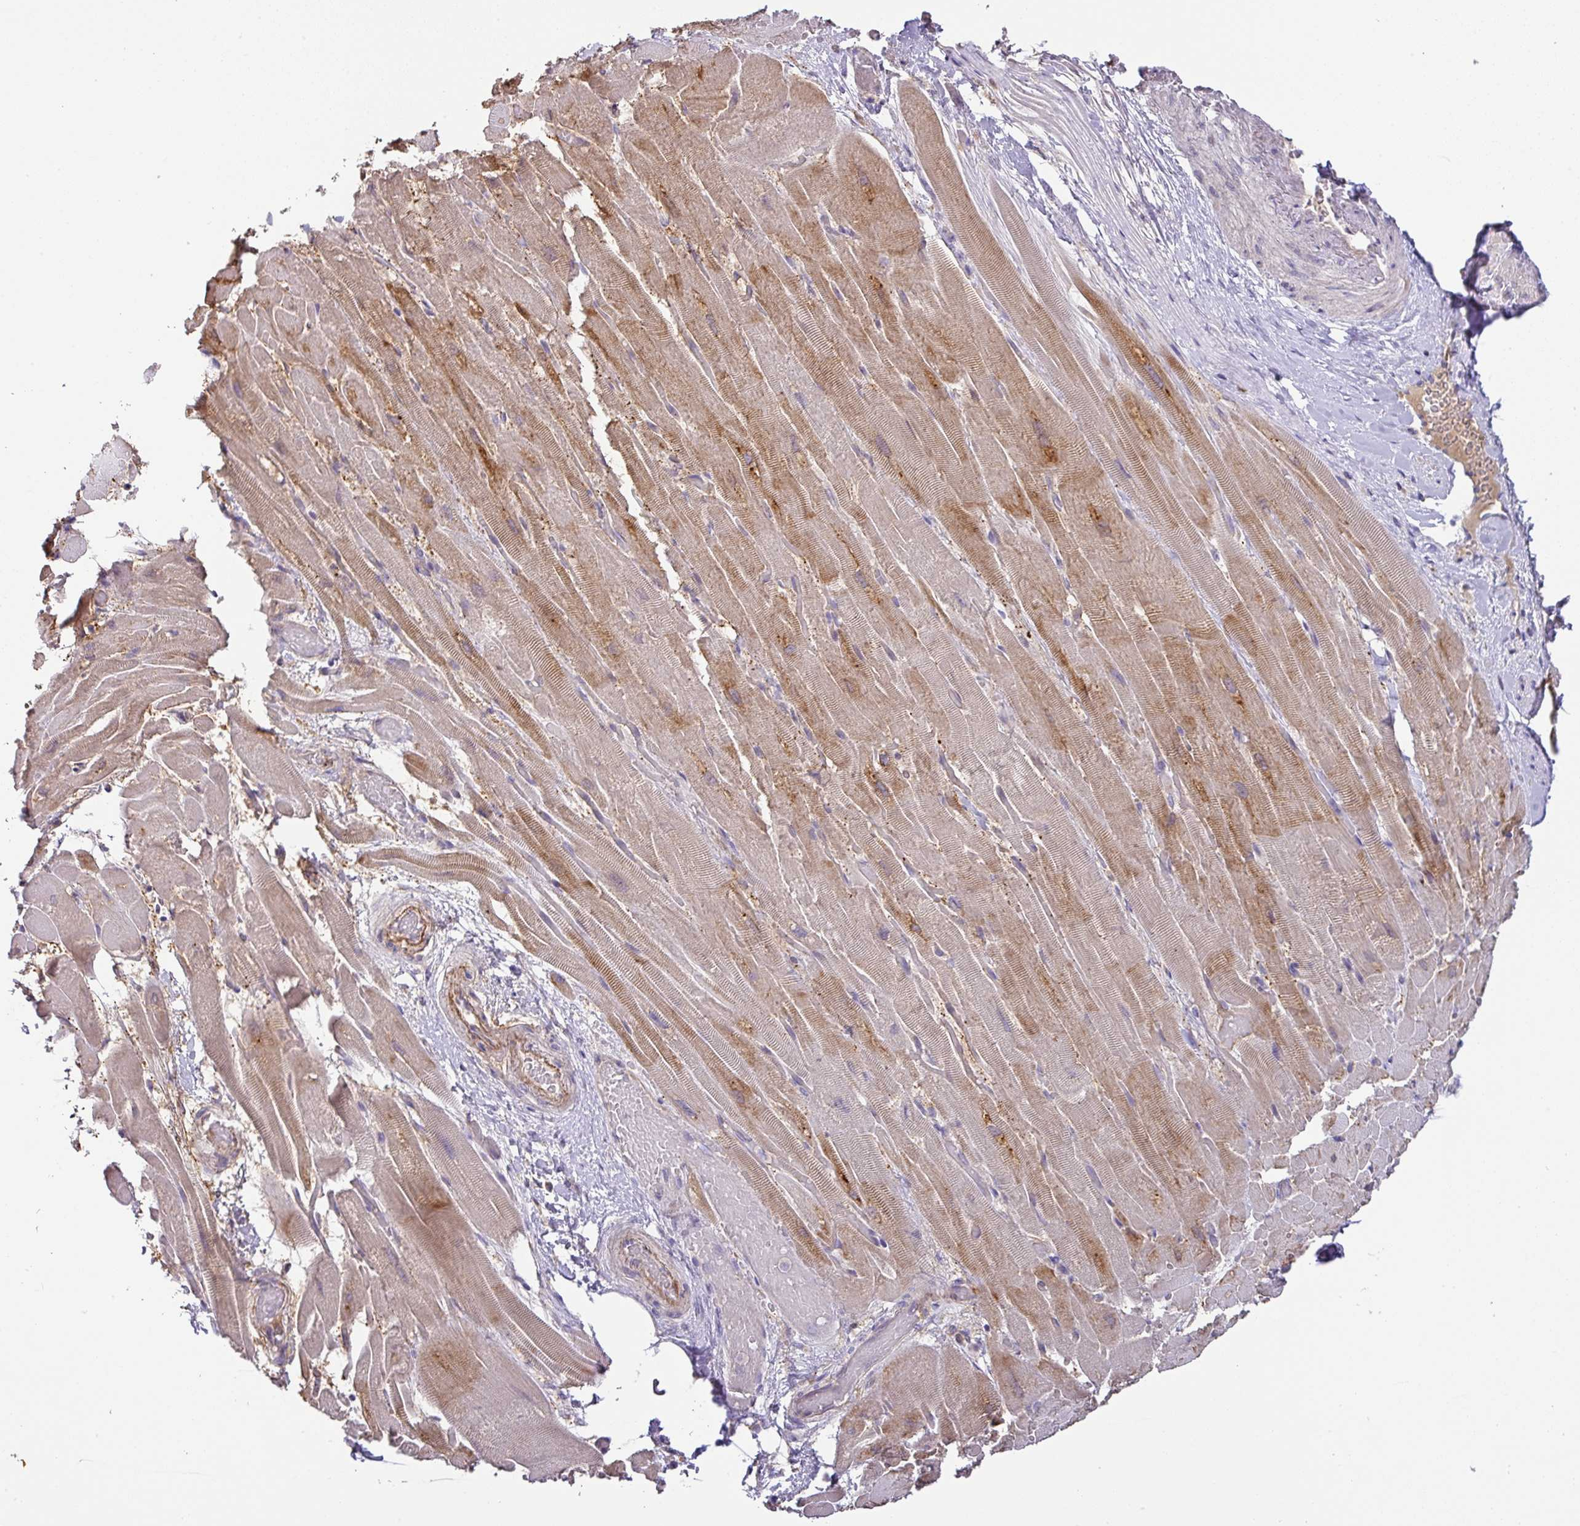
{"staining": {"intensity": "moderate", "quantity": "25%-75%", "location": "cytoplasmic/membranous"}, "tissue": "heart muscle", "cell_type": "Cardiomyocytes", "image_type": "normal", "snomed": [{"axis": "morphology", "description": "Normal tissue, NOS"}, {"axis": "topography", "description": "Heart"}], "caption": "High-power microscopy captured an immunohistochemistry (IHC) histopathology image of unremarkable heart muscle, revealing moderate cytoplasmic/membranous staining in about 25%-75% of cardiomyocytes.", "gene": "GCNT7", "patient": {"sex": "male", "age": 37}}